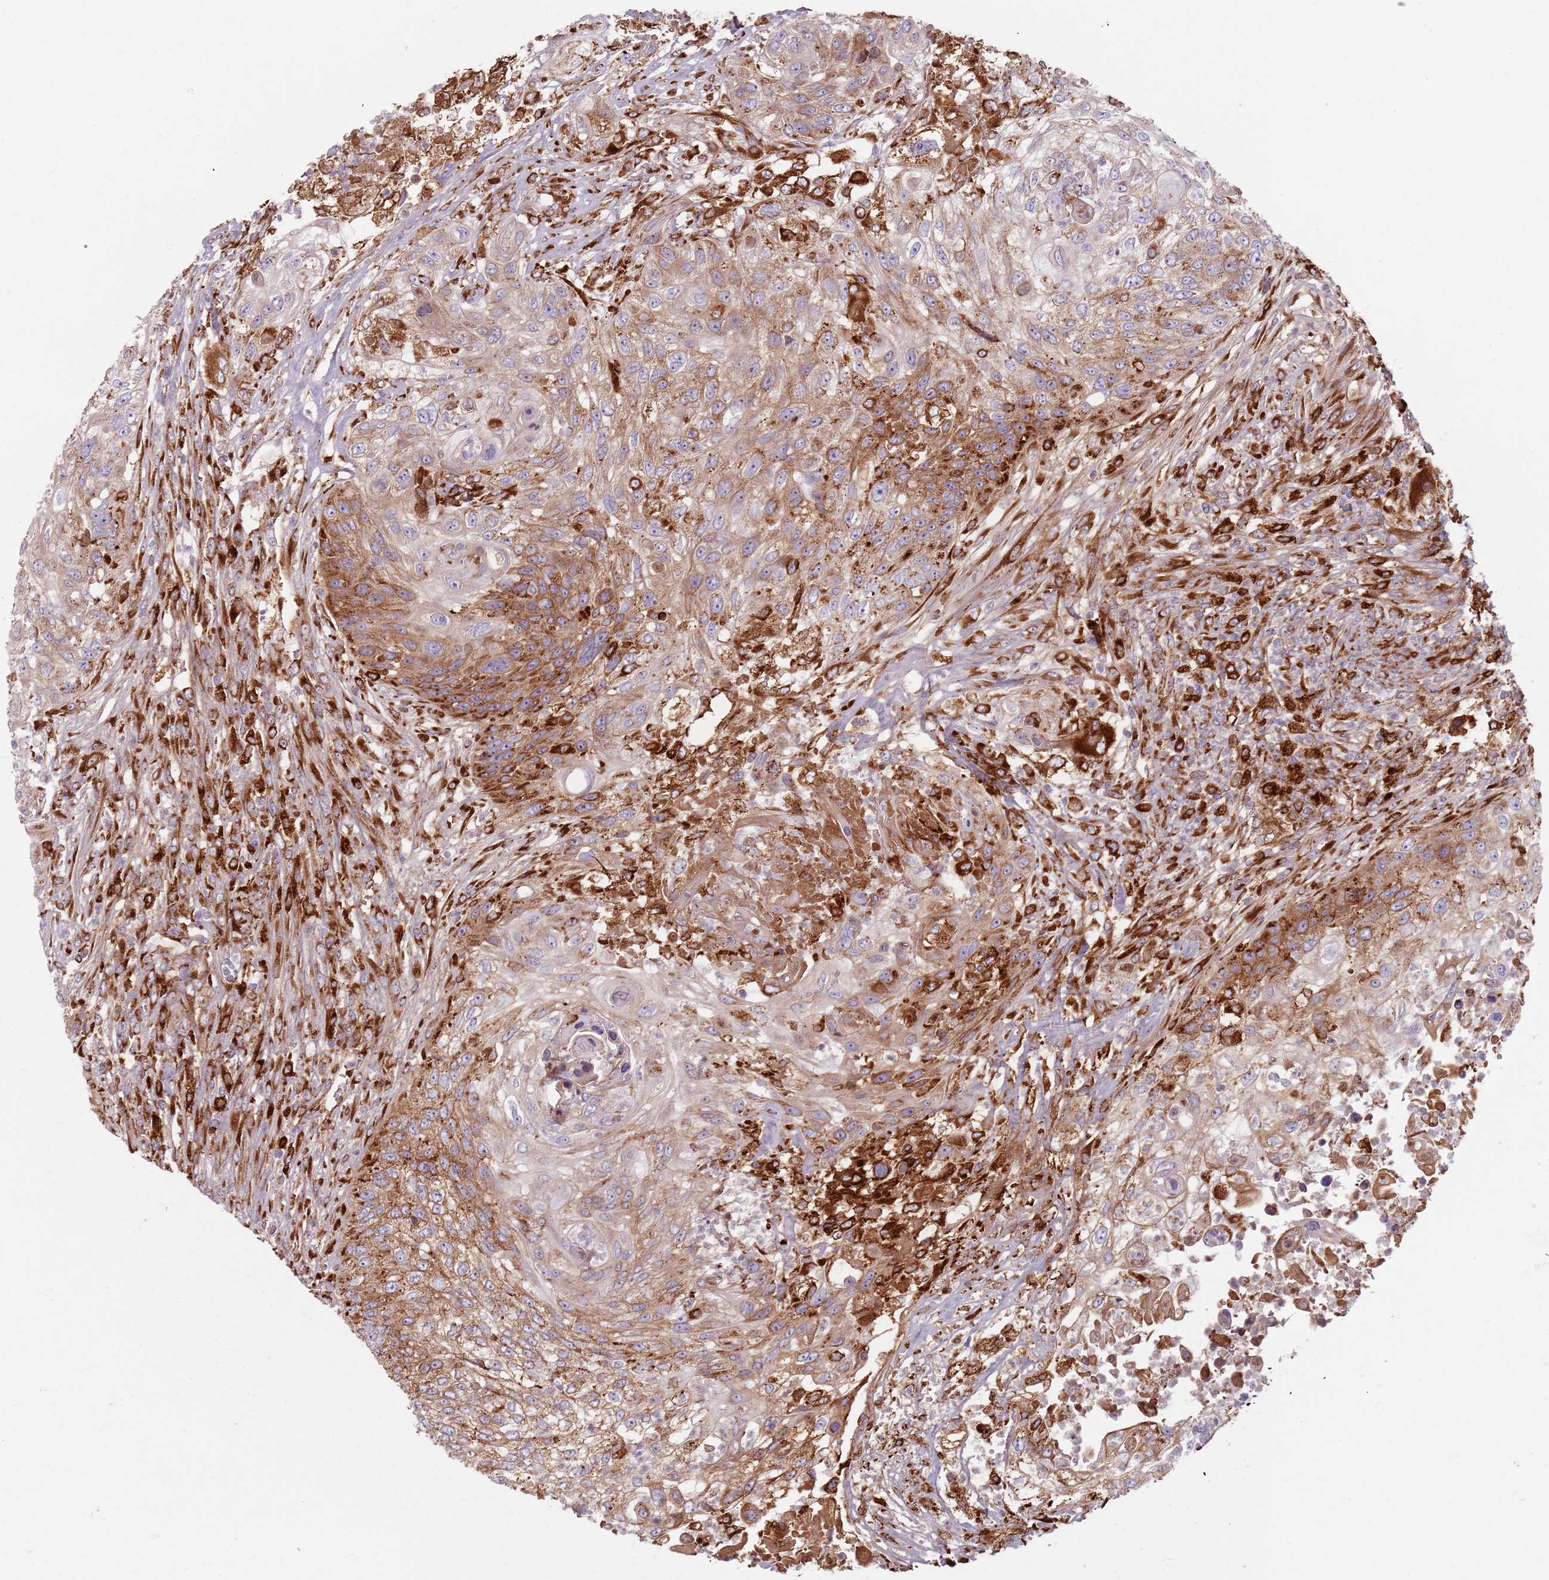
{"staining": {"intensity": "moderate", "quantity": "25%-75%", "location": "cytoplasmic/membranous"}, "tissue": "urothelial cancer", "cell_type": "Tumor cells", "image_type": "cancer", "snomed": [{"axis": "morphology", "description": "Urothelial carcinoma, High grade"}, {"axis": "topography", "description": "Urinary bladder"}], "caption": "Immunohistochemical staining of human urothelial carcinoma (high-grade) reveals moderate cytoplasmic/membranous protein staining in about 25%-75% of tumor cells. Nuclei are stained in blue.", "gene": "COLGALT1", "patient": {"sex": "female", "age": 60}}